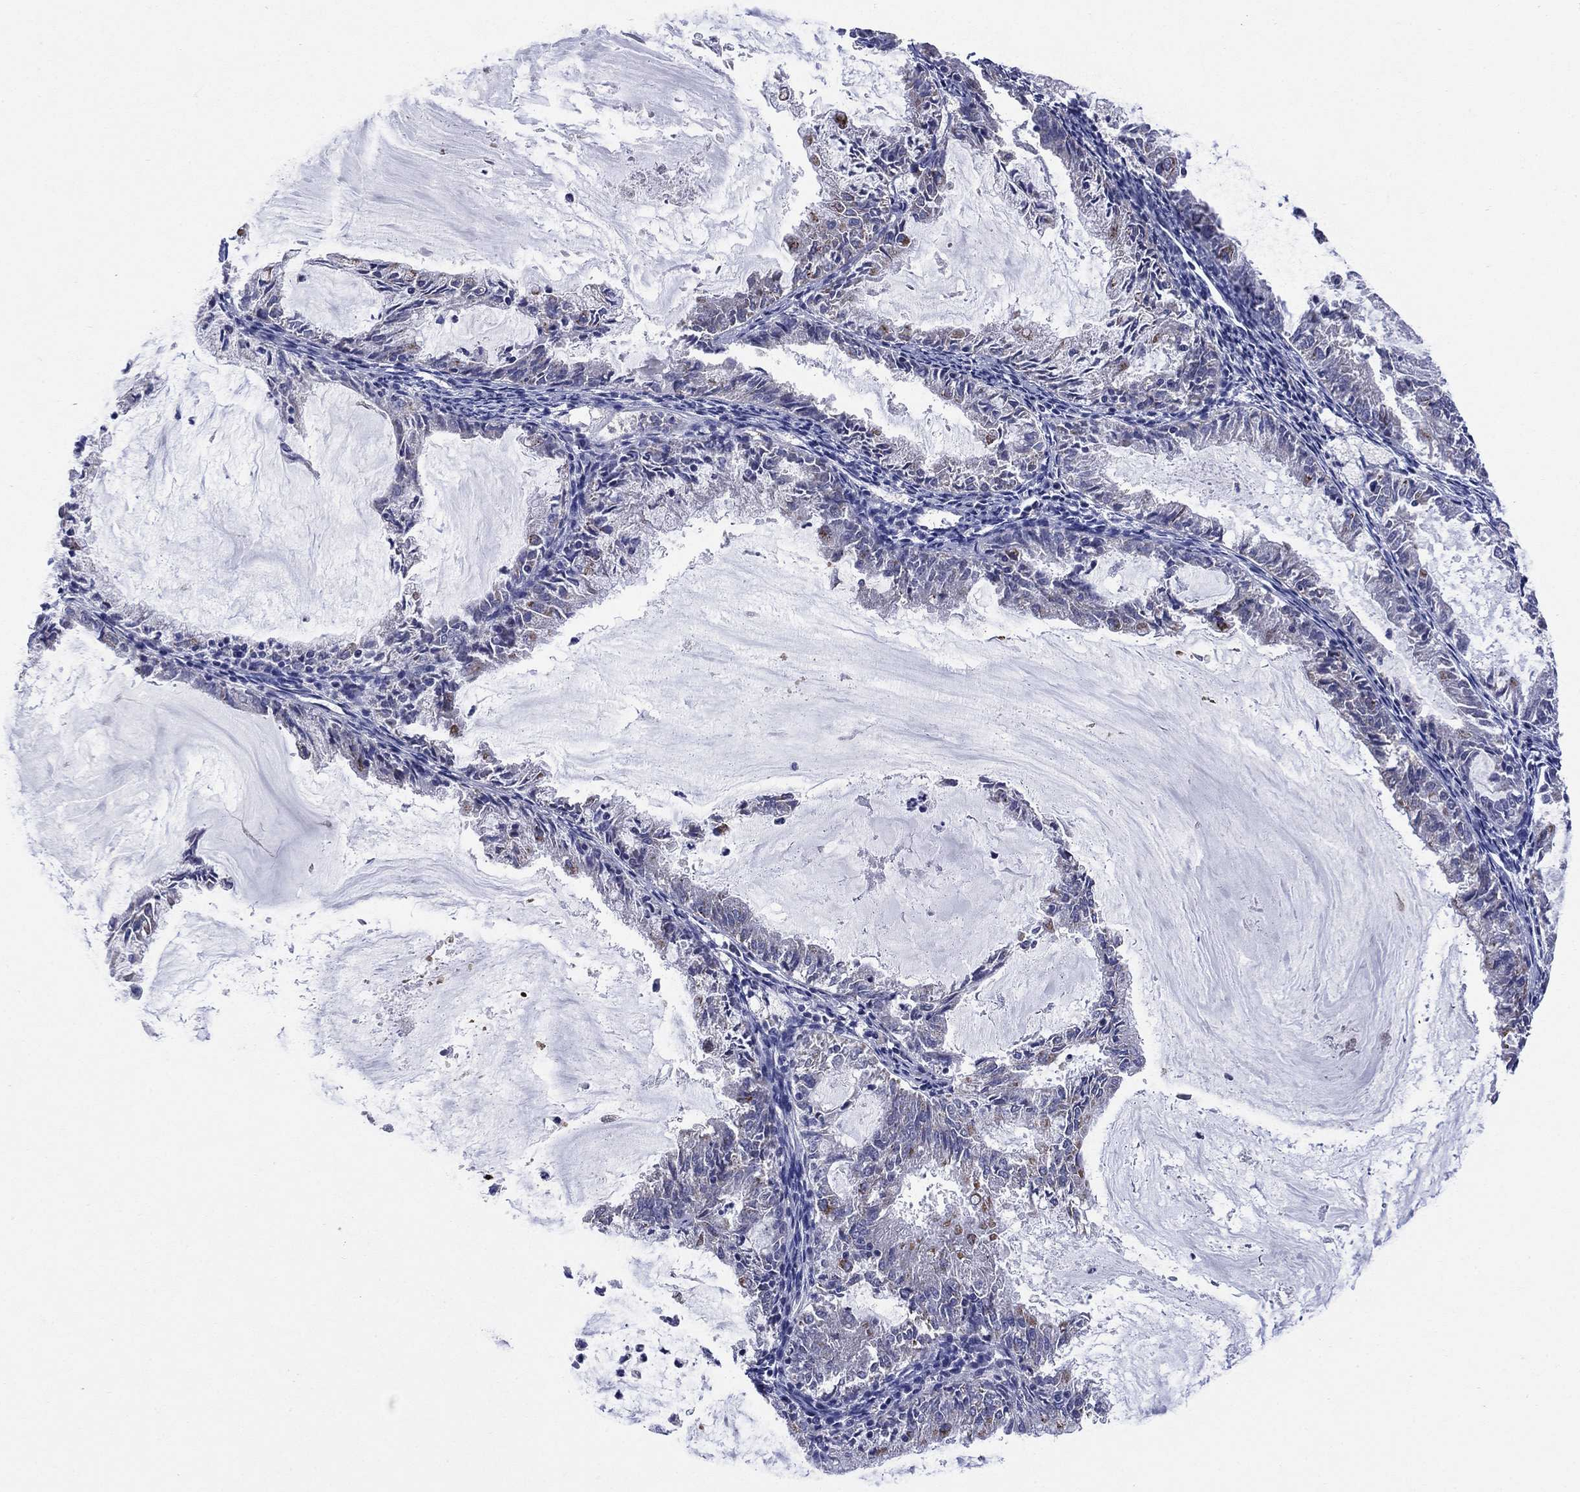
{"staining": {"intensity": "moderate", "quantity": "<25%", "location": "cytoplasmic/membranous"}, "tissue": "endometrial cancer", "cell_type": "Tumor cells", "image_type": "cancer", "snomed": [{"axis": "morphology", "description": "Adenocarcinoma, NOS"}, {"axis": "topography", "description": "Endometrium"}], "caption": "Immunohistochemistry (IHC) staining of endometrial cancer (adenocarcinoma), which exhibits low levels of moderate cytoplasmic/membranous positivity in approximately <25% of tumor cells indicating moderate cytoplasmic/membranous protein positivity. The staining was performed using DAB (brown) for protein detection and nuclei were counterstained in hematoxylin (blue).", "gene": "CLVS1", "patient": {"sex": "female", "age": 57}}